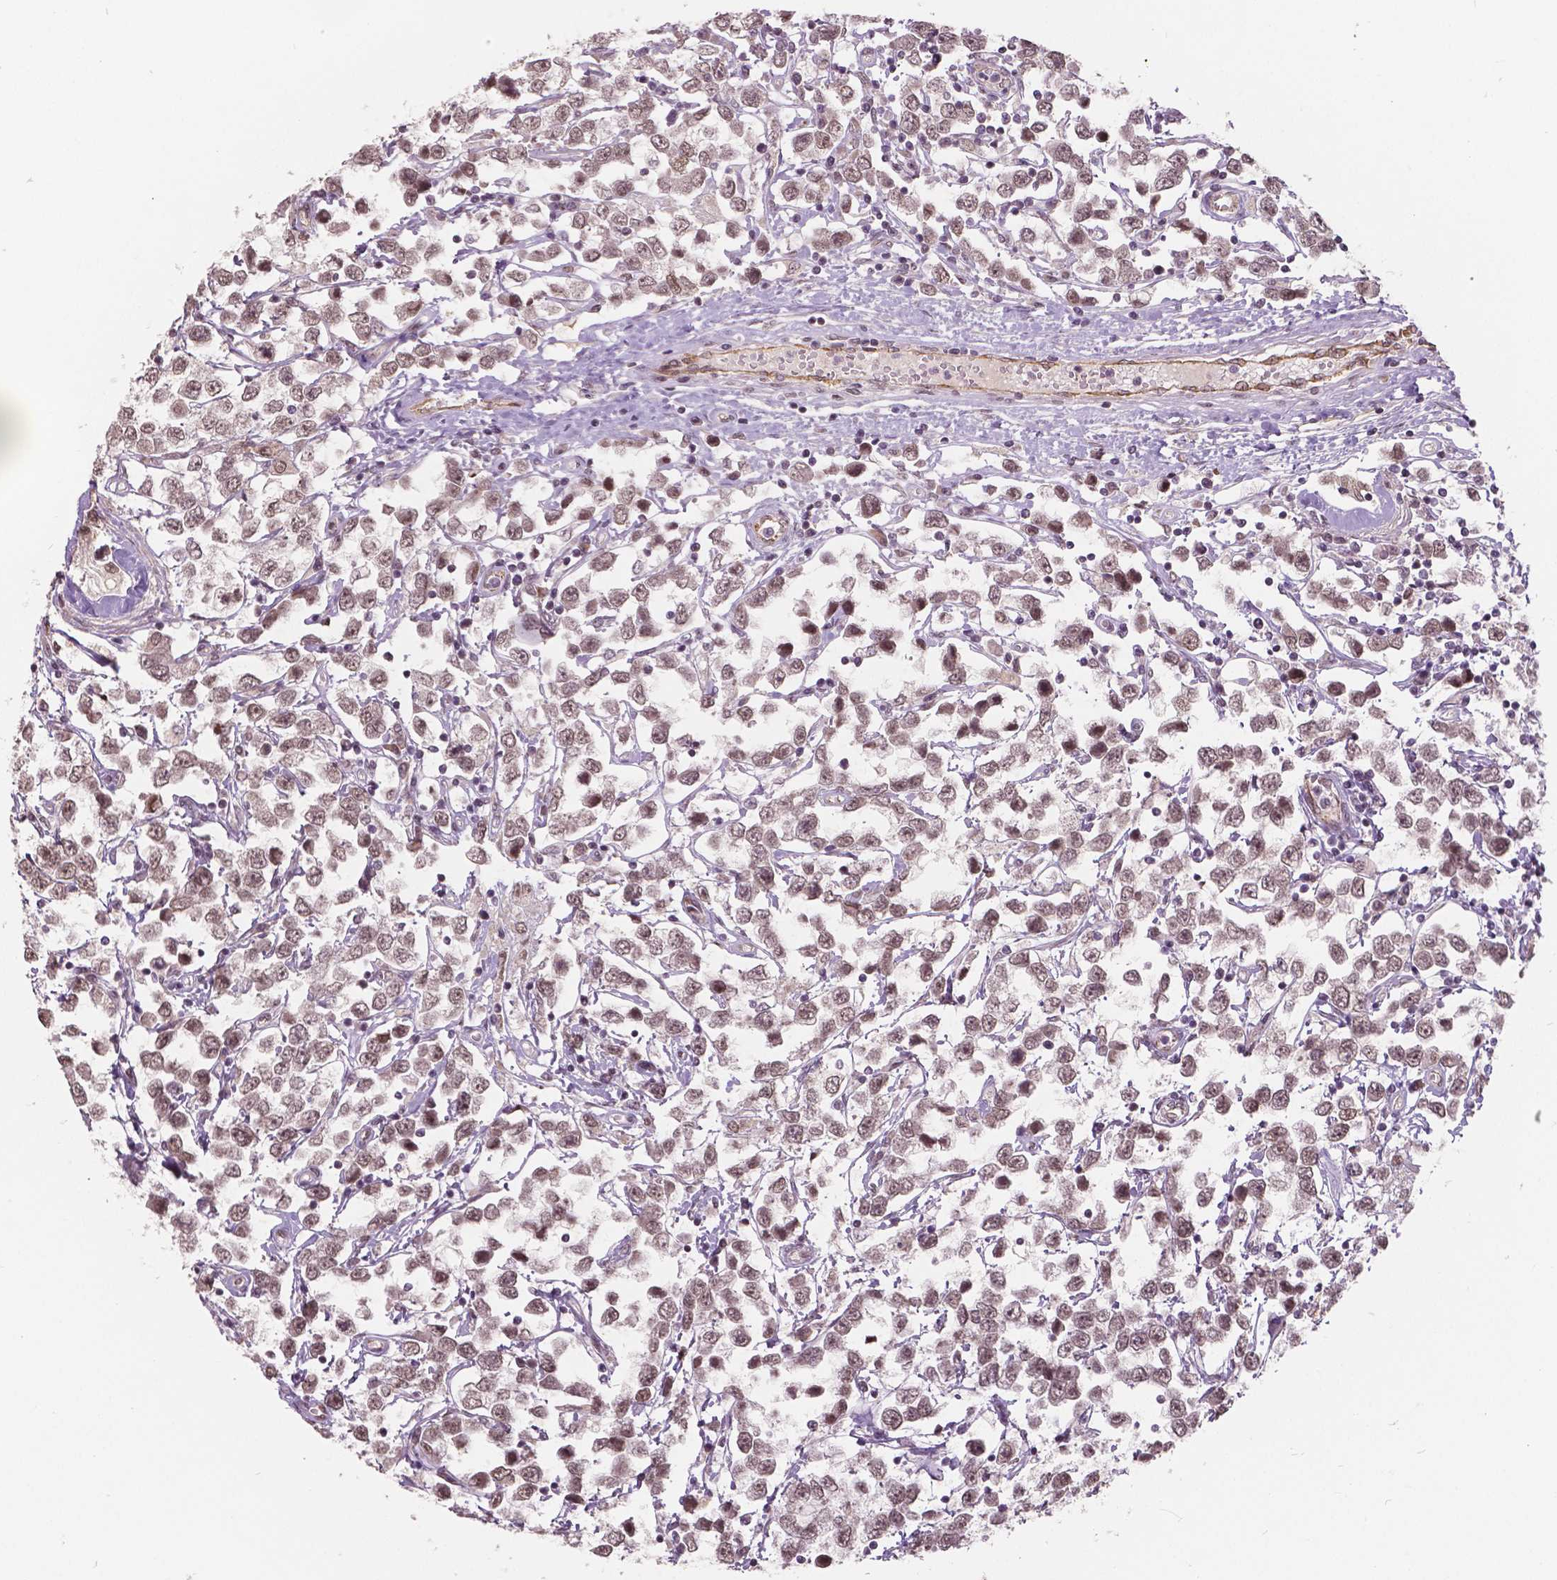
{"staining": {"intensity": "weak", "quantity": ">75%", "location": "nuclear"}, "tissue": "testis cancer", "cell_type": "Tumor cells", "image_type": "cancer", "snomed": [{"axis": "morphology", "description": "Seminoma, NOS"}, {"axis": "topography", "description": "Testis"}], "caption": "Protein expression analysis of testis cancer (seminoma) demonstrates weak nuclear positivity in about >75% of tumor cells. (DAB (3,3'-diaminobenzidine) IHC with brightfield microscopy, high magnification).", "gene": "HMBOX1", "patient": {"sex": "male", "age": 34}}